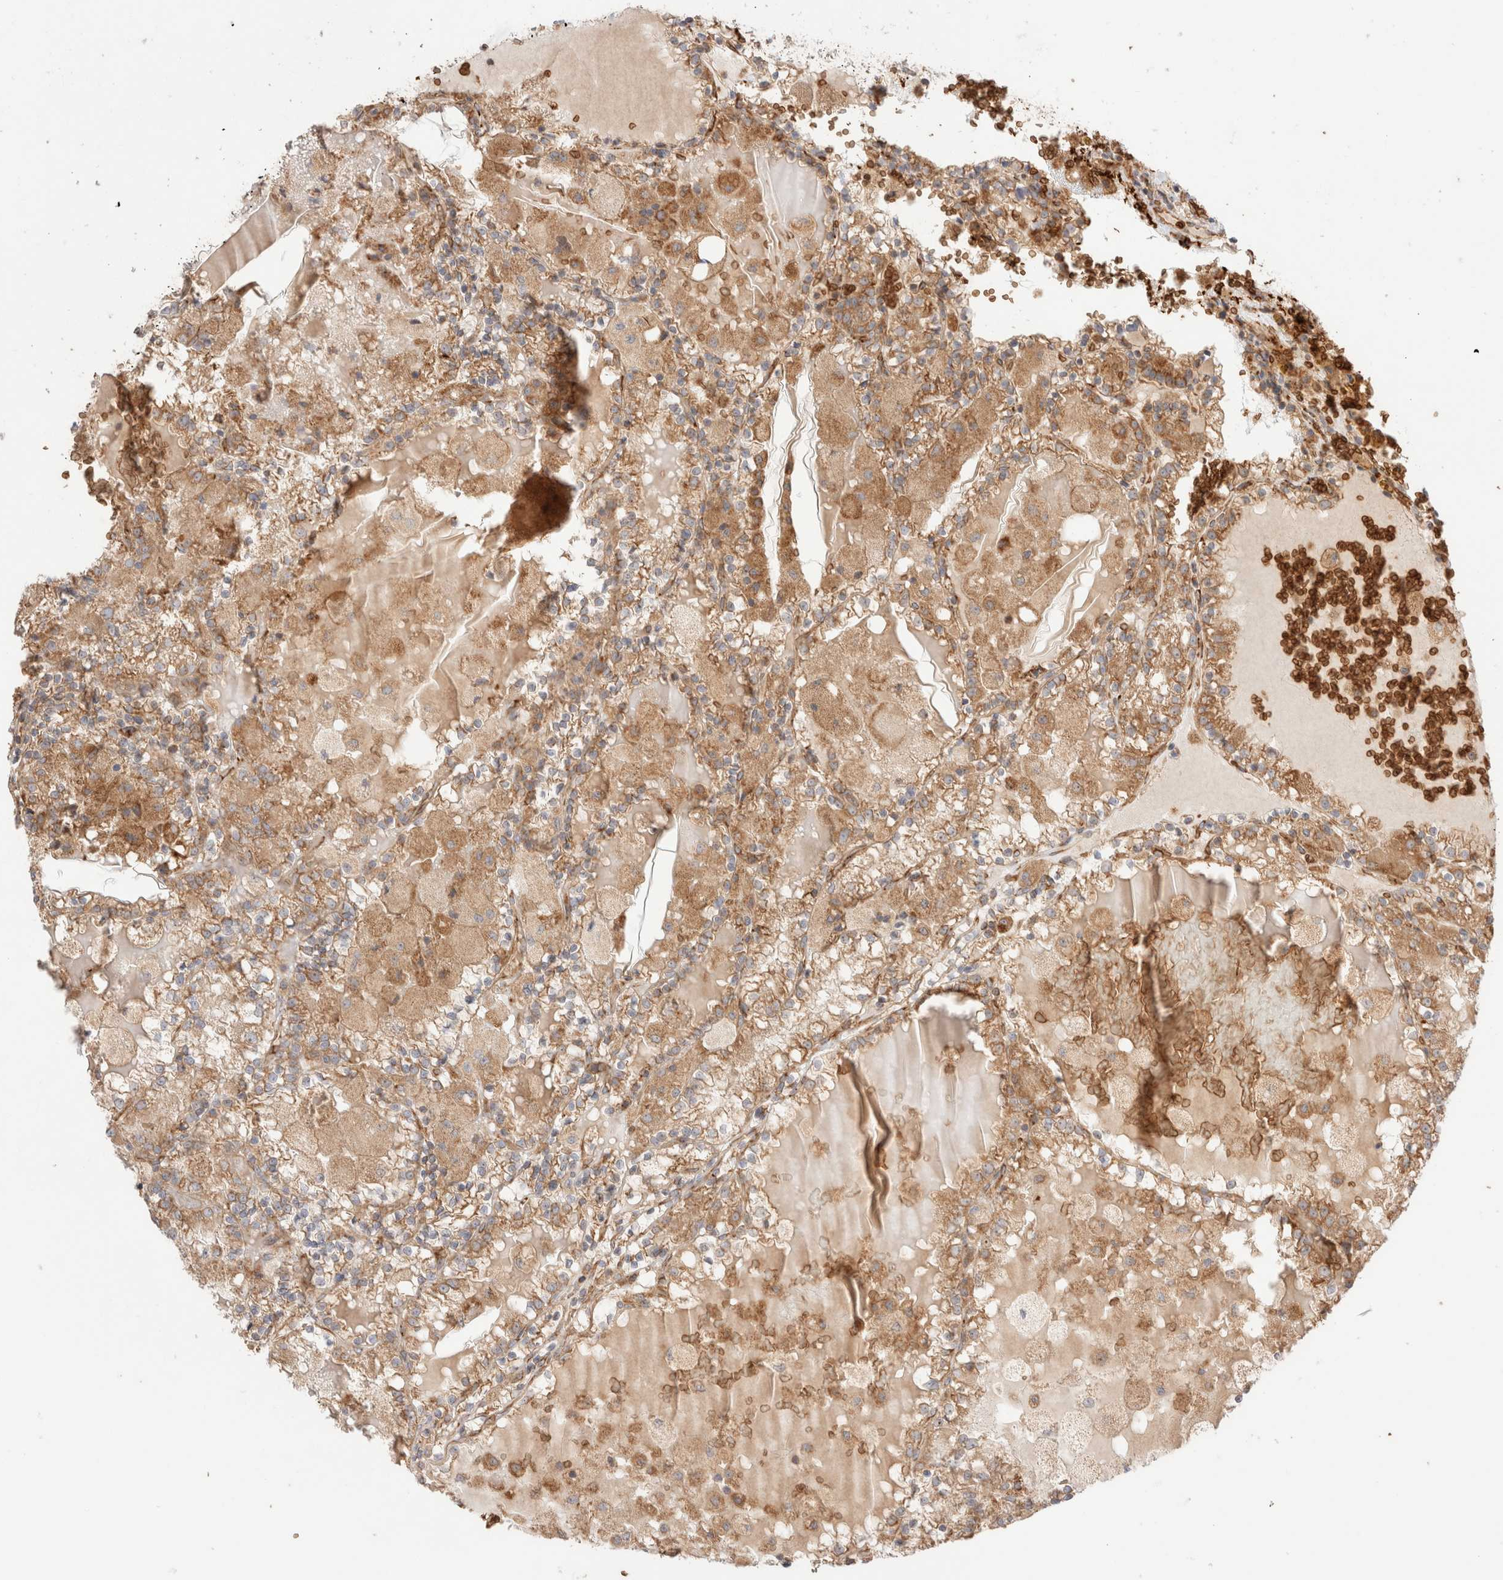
{"staining": {"intensity": "moderate", "quantity": ">75%", "location": "cytoplasmic/membranous"}, "tissue": "renal cancer", "cell_type": "Tumor cells", "image_type": "cancer", "snomed": [{"axis": "morphology", "description": "Adenocarcinoma, NOS"}, {"axis": "topography", "description": "Kidney"}], "caption": "A histopathology image showing moderate cytoplasmic/membranous positivity in about >75% of tumor cells in renal cancer, as visualized by brown immunohistochemical staining.", "gene": "UTS2B", "patient": {"sex": "female", "age": 56}}